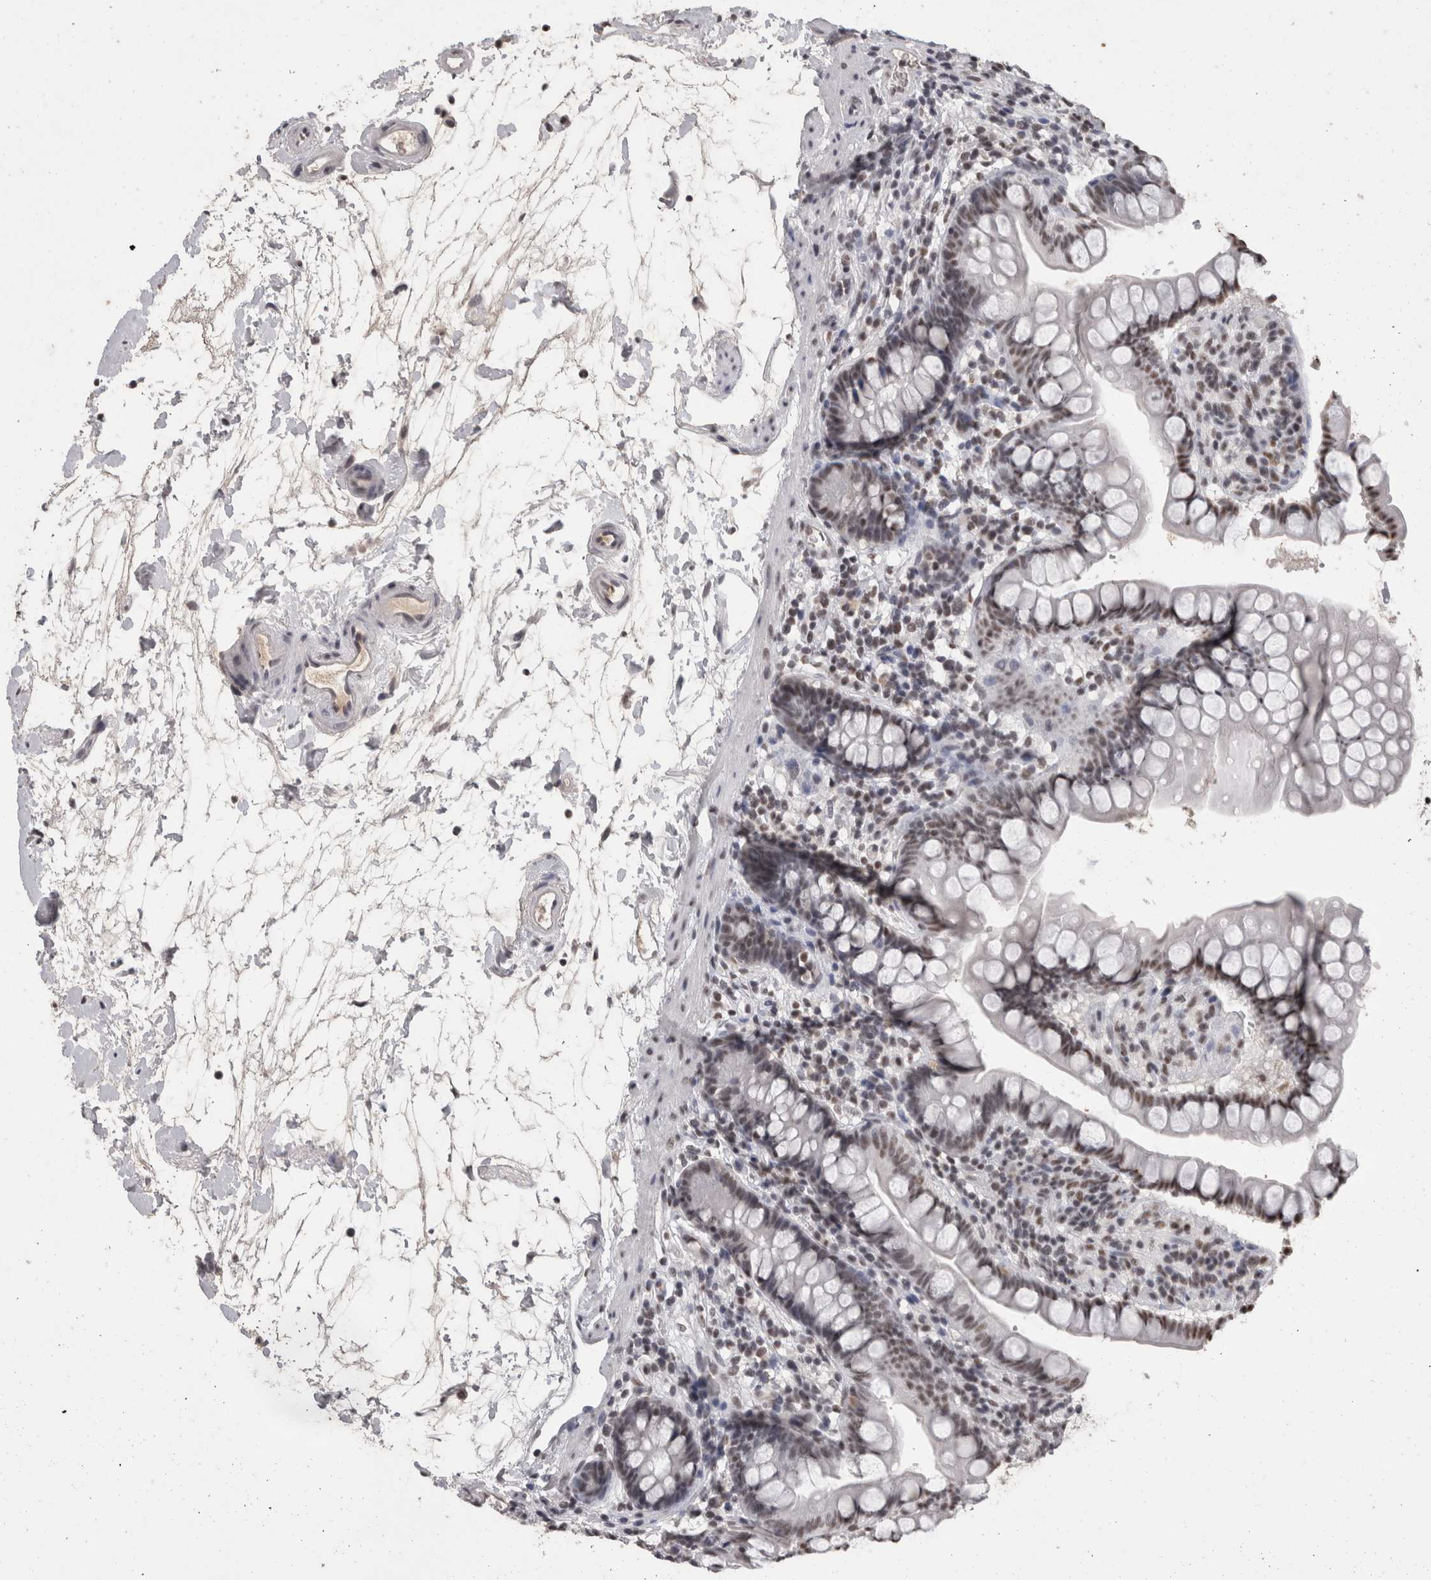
{"staining": {"intensity": "moderate", "quantity": "25%-75%", "location": "nuclear"}, "tissue": "small intestine", "cell_type": "Glandular cells", "image_type": "normal", "snomed": [{"axis": "morphology", "description": "Normal tissue, NOS"}, {"axis": "topography", "description": "Small intestine"}], "caption": "Immunohistochemistry (IHC) photomicrograph of normal small intestine: human small intestine stained using immunohistochemistry displays medium levels of moderate protein expression localized specifically in the nuclear of glandular cells, appearing as a nuclear brown color.", "gene": "DDX17", "patient": {"sex": "female", "age": 84}}